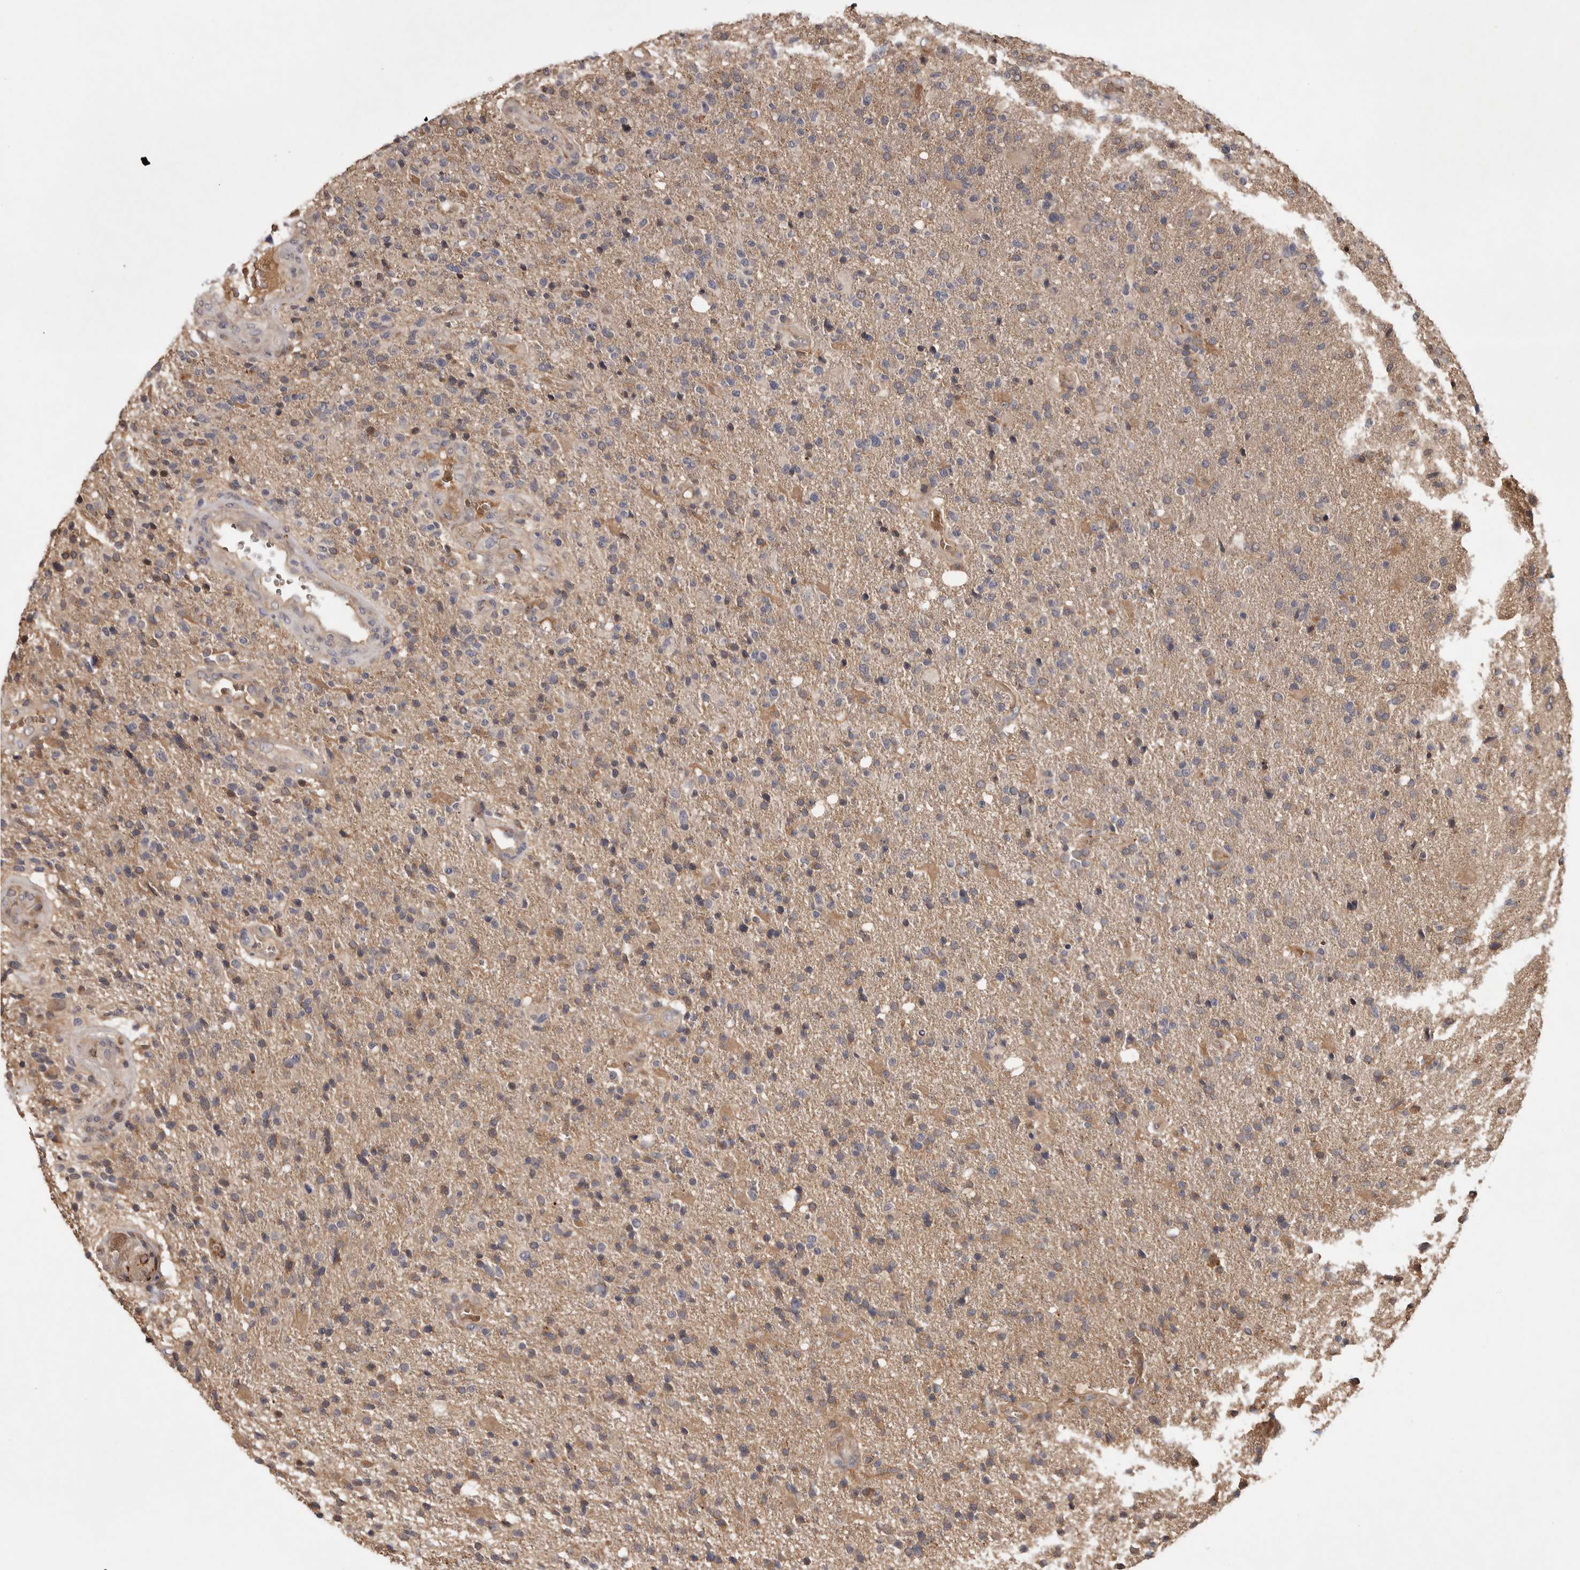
{"staining": {"intensity": "weak", "quantity": "<25%", "location": "cytoplasmic/membranous"}, "tissue": "glioma", "cell_type": "Tumor cells", "image_type": "cancer", "snomed": [{"axis": "morphology", "description": "Glioma, malignant, High grade"}, {"axis": "topography", "description": "Brain"}], "caption": "A high-resolution photomicrograph shows immunohistochemistry (IHC) staining of glioma, which displays no significant expression in tumor cells.", "gene": "VN1R4", "patient": {"sex": "male", "age": 72}}